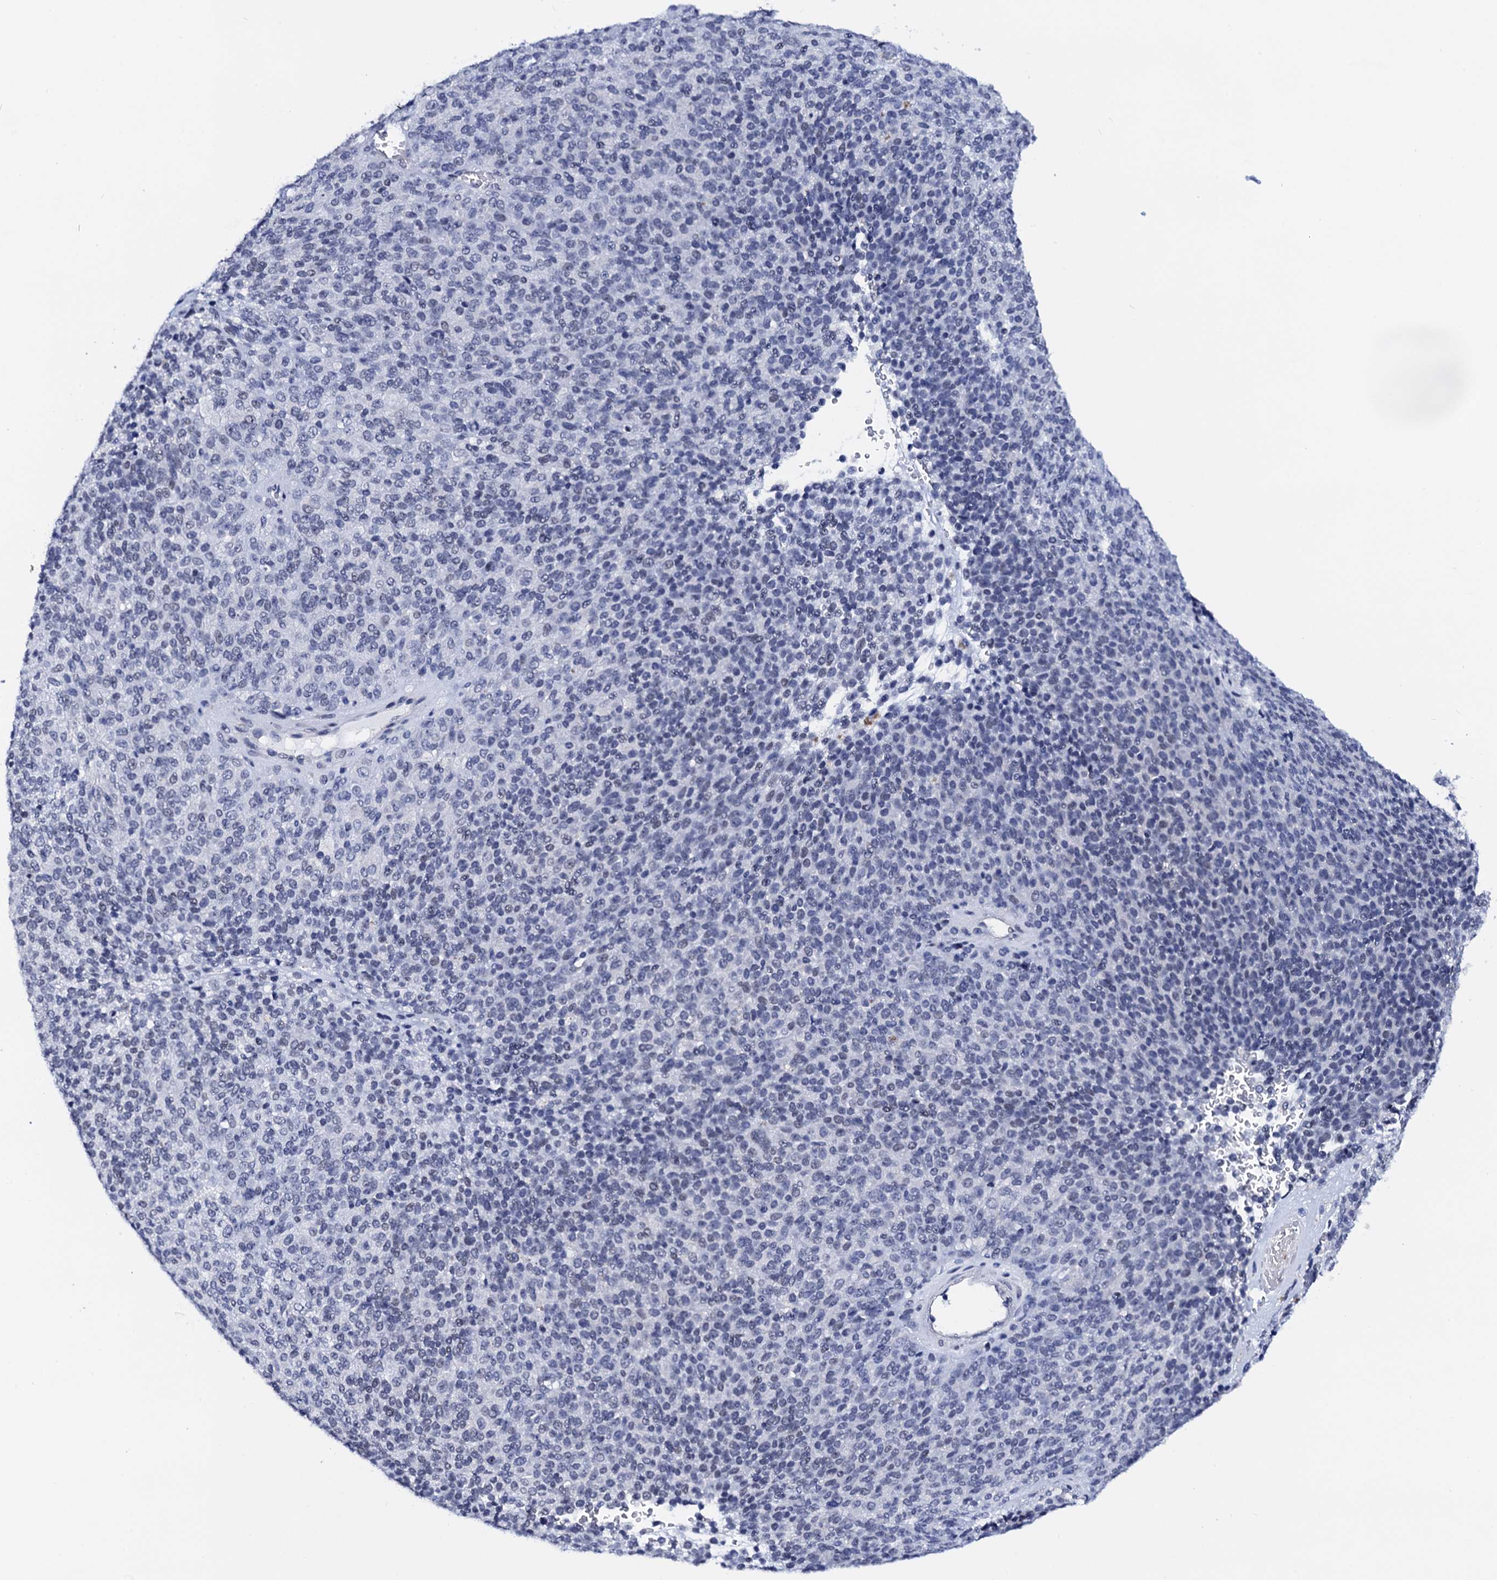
{"staining": {"intensity": "negative", "quantity": "none", "location": "none"}, "tissue": "melanoma", "cell_type": "Tumor cells", "image_type": "cancer", "snomed": [{"axis": "morphology", "description": "Malignant melanoma, Metastatic site"}, {"axis": "topography", "description": "Brain"}], "caption": "The IHC histopathology image has no significant positivity in tumor cells of malignant melanoma (metastatic site) tissue. (Immunohistochemistry, brightfield microscopy, high magnification).", "gene": "C16orf87", "patient": {"sex": "female", "age": 56}}